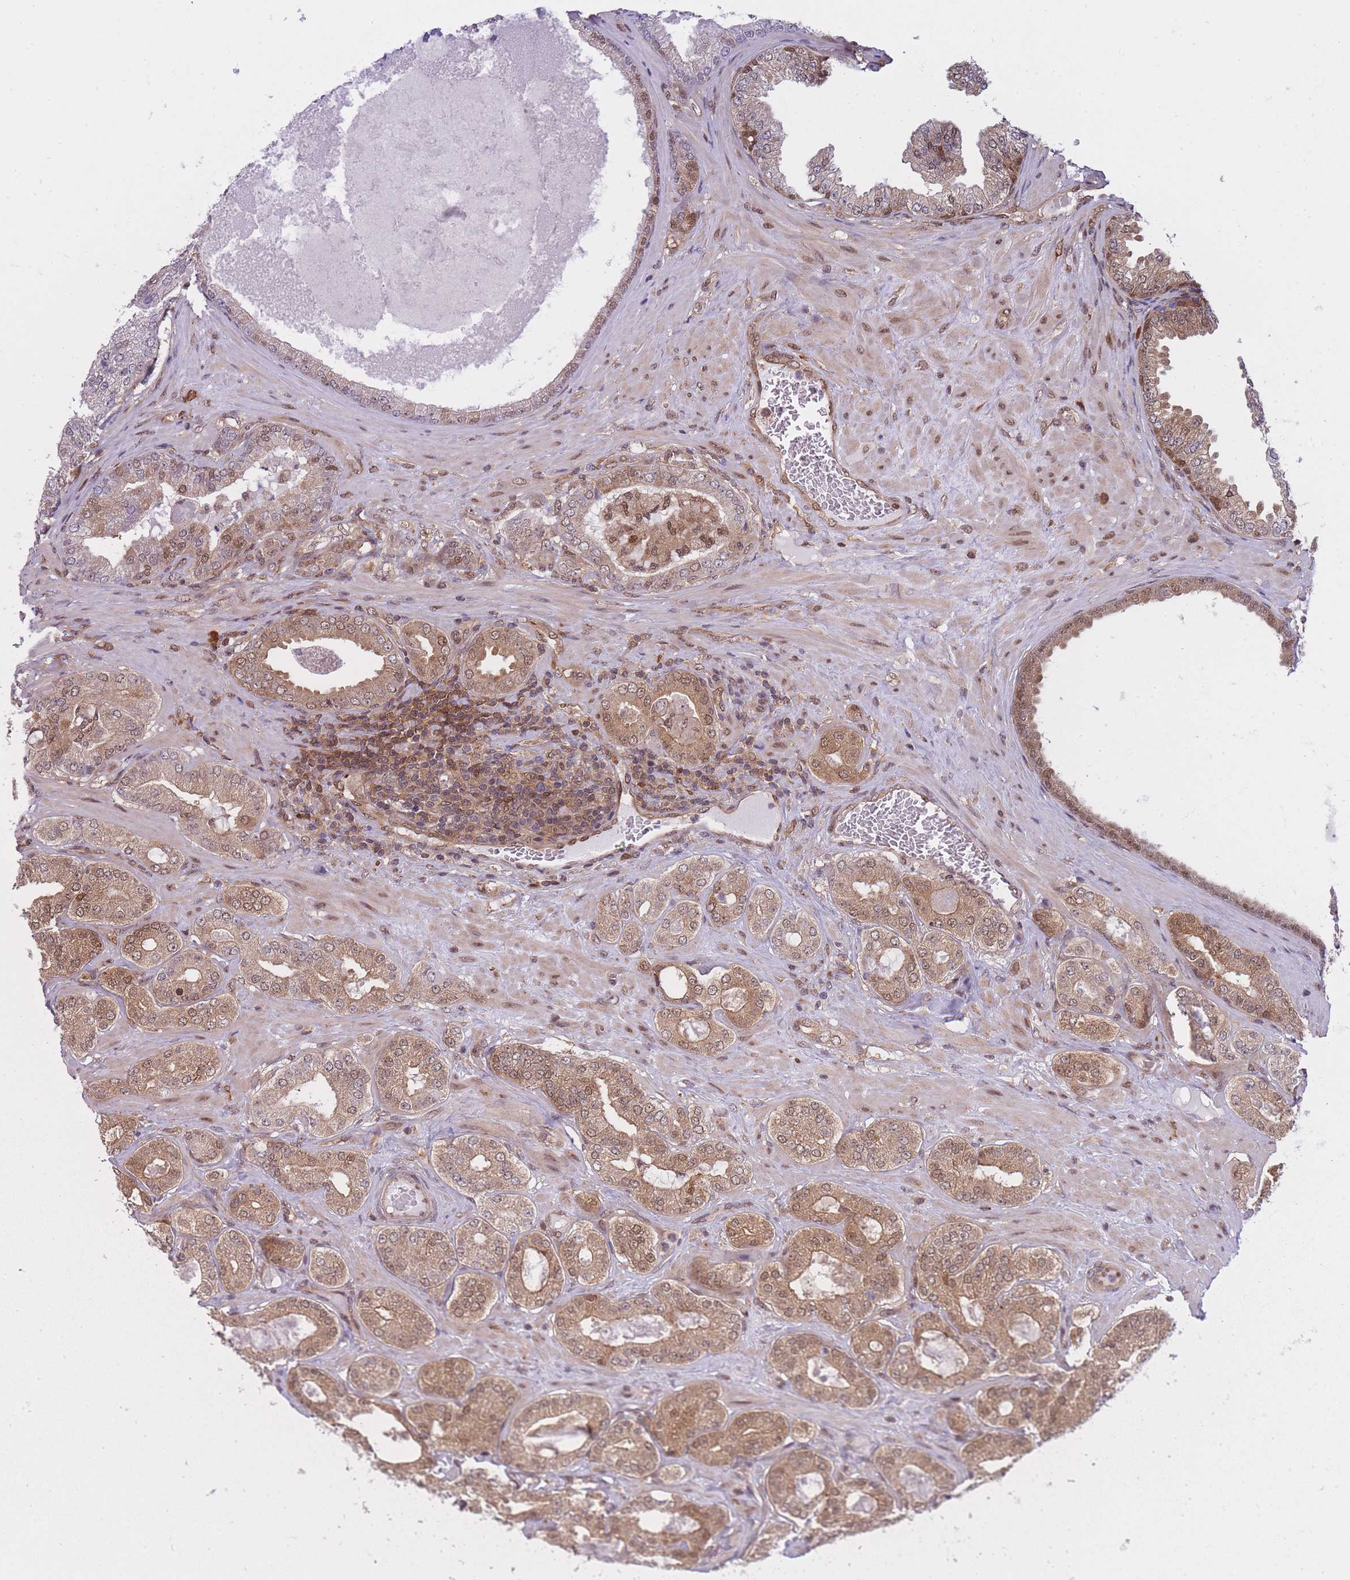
{"staining": {"intensity": "moderate", "quantity": ">75%", "location": "cytoplasmic/membranous,nuclear"}, "tissue": "prostate cancer", "cell_type": "Tumor cells", "image_type": "cancer", "snomed": [{"axis": "morphology", "description": "Adenocarcinoma, Low grade"}, {"axis": "topography", "description": "Prostate"}], "caption": "An image showing moderate cytoplasmic/membranous and nuclear positivity in approximately >75% of tumor cells in low-grade adenocarcinoma (prostate), as visualized by brown immunohistochemical staining.", "gene": "NSFL1C", "patient": {"sex": "male", "age": 63}}